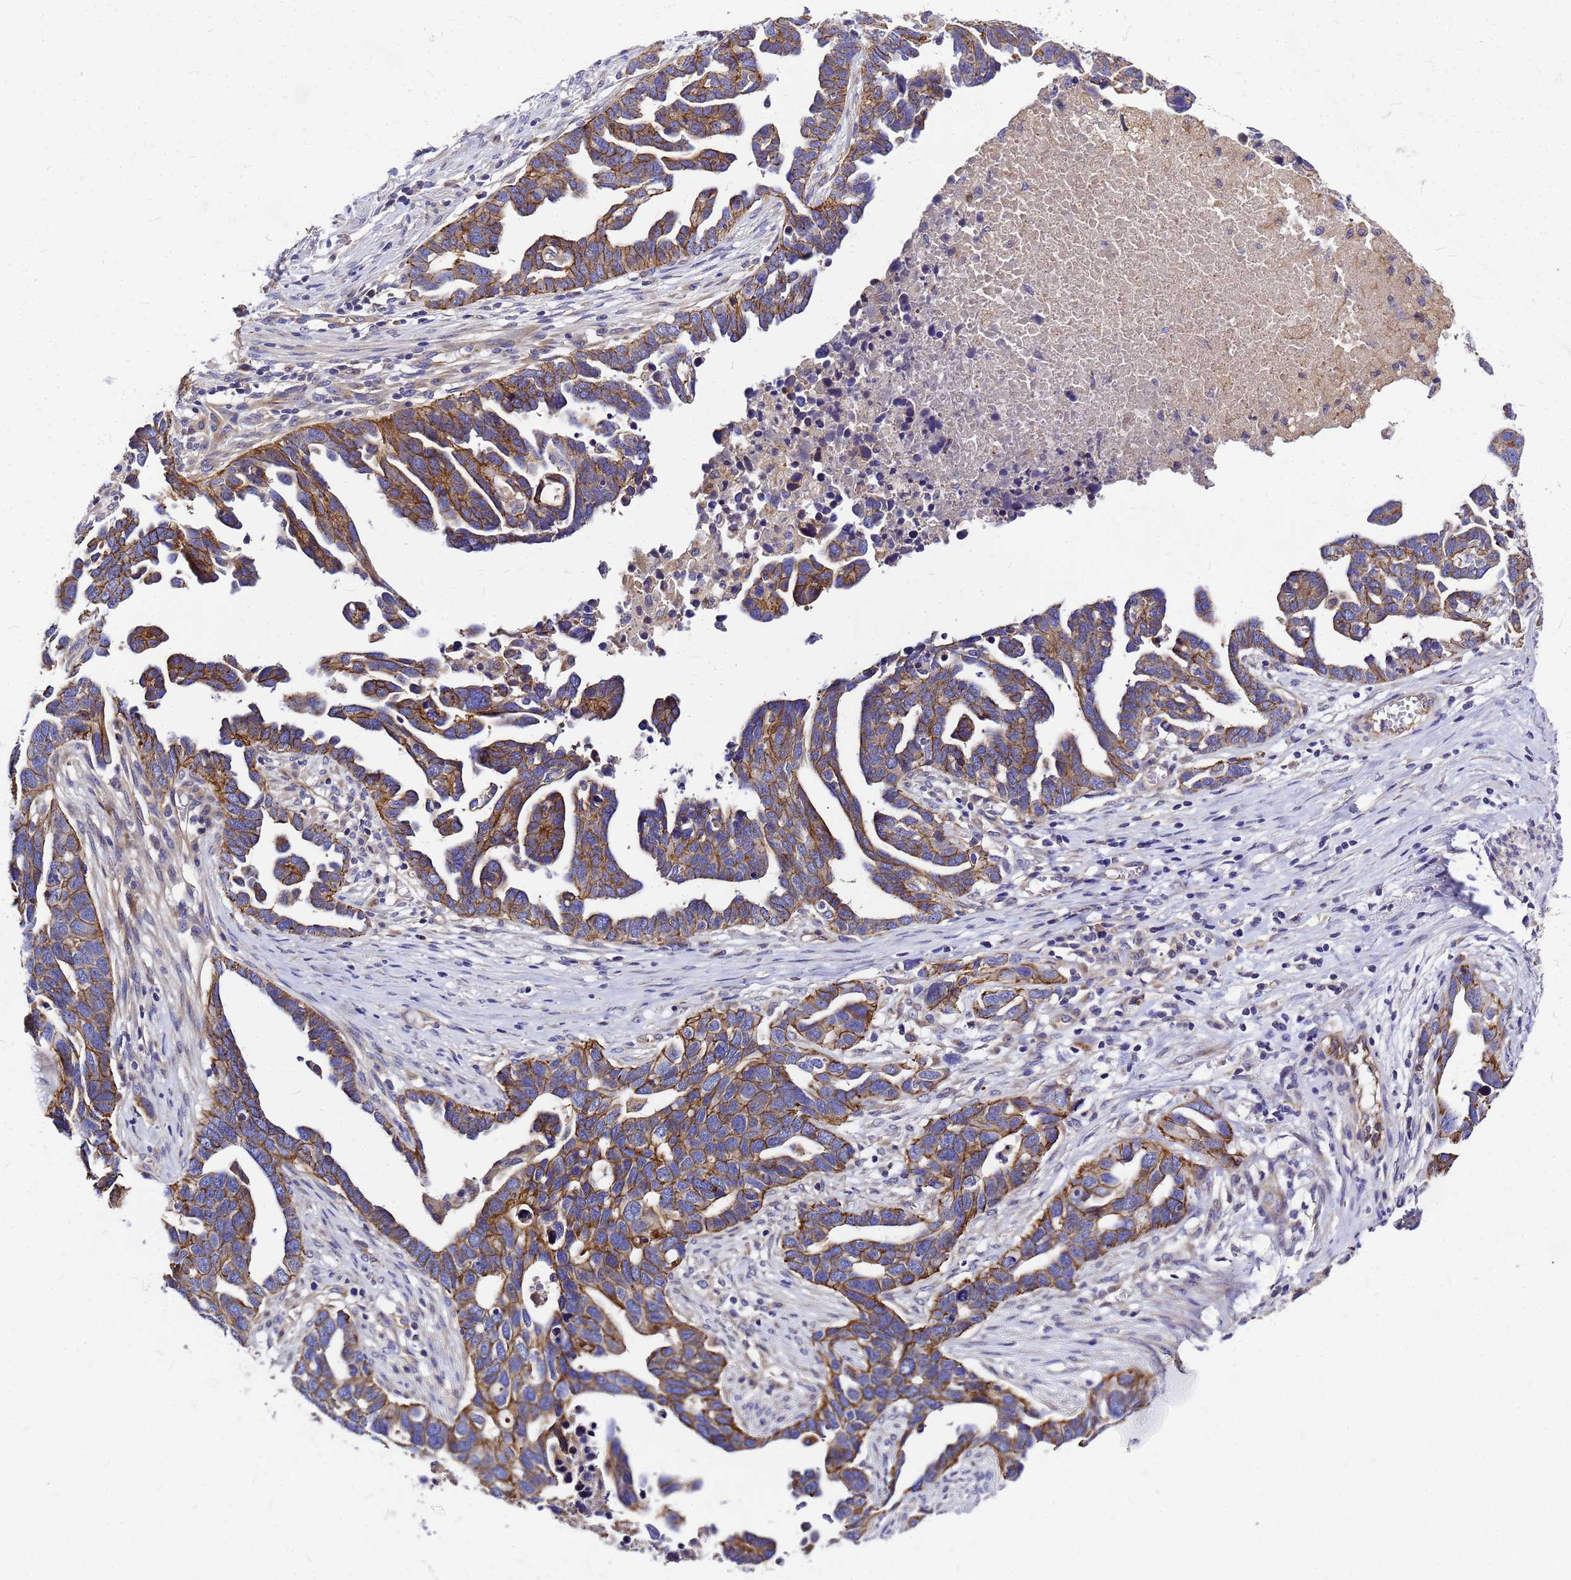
{"staining": {"intensity": "moderate", "quantity": ">75%", "location": "cytoplasmic/membranous"}, "tissue": "ovarian cancer", "cell_type": "Tumor cells", "image_type": "cancer", "snomed": [{"axis": "morphology", "description": "Cystadenocarcinoma, serous, NOS"}, {"axis": "topography", "description": "Ovary"}], "caption": "Ovarian serous cystadenocarcinoma stained with a protein marker reveals moderate staining in tumor cells.", "gene": "FBXW5", "patient": {"sex": "female", "age": 54}}